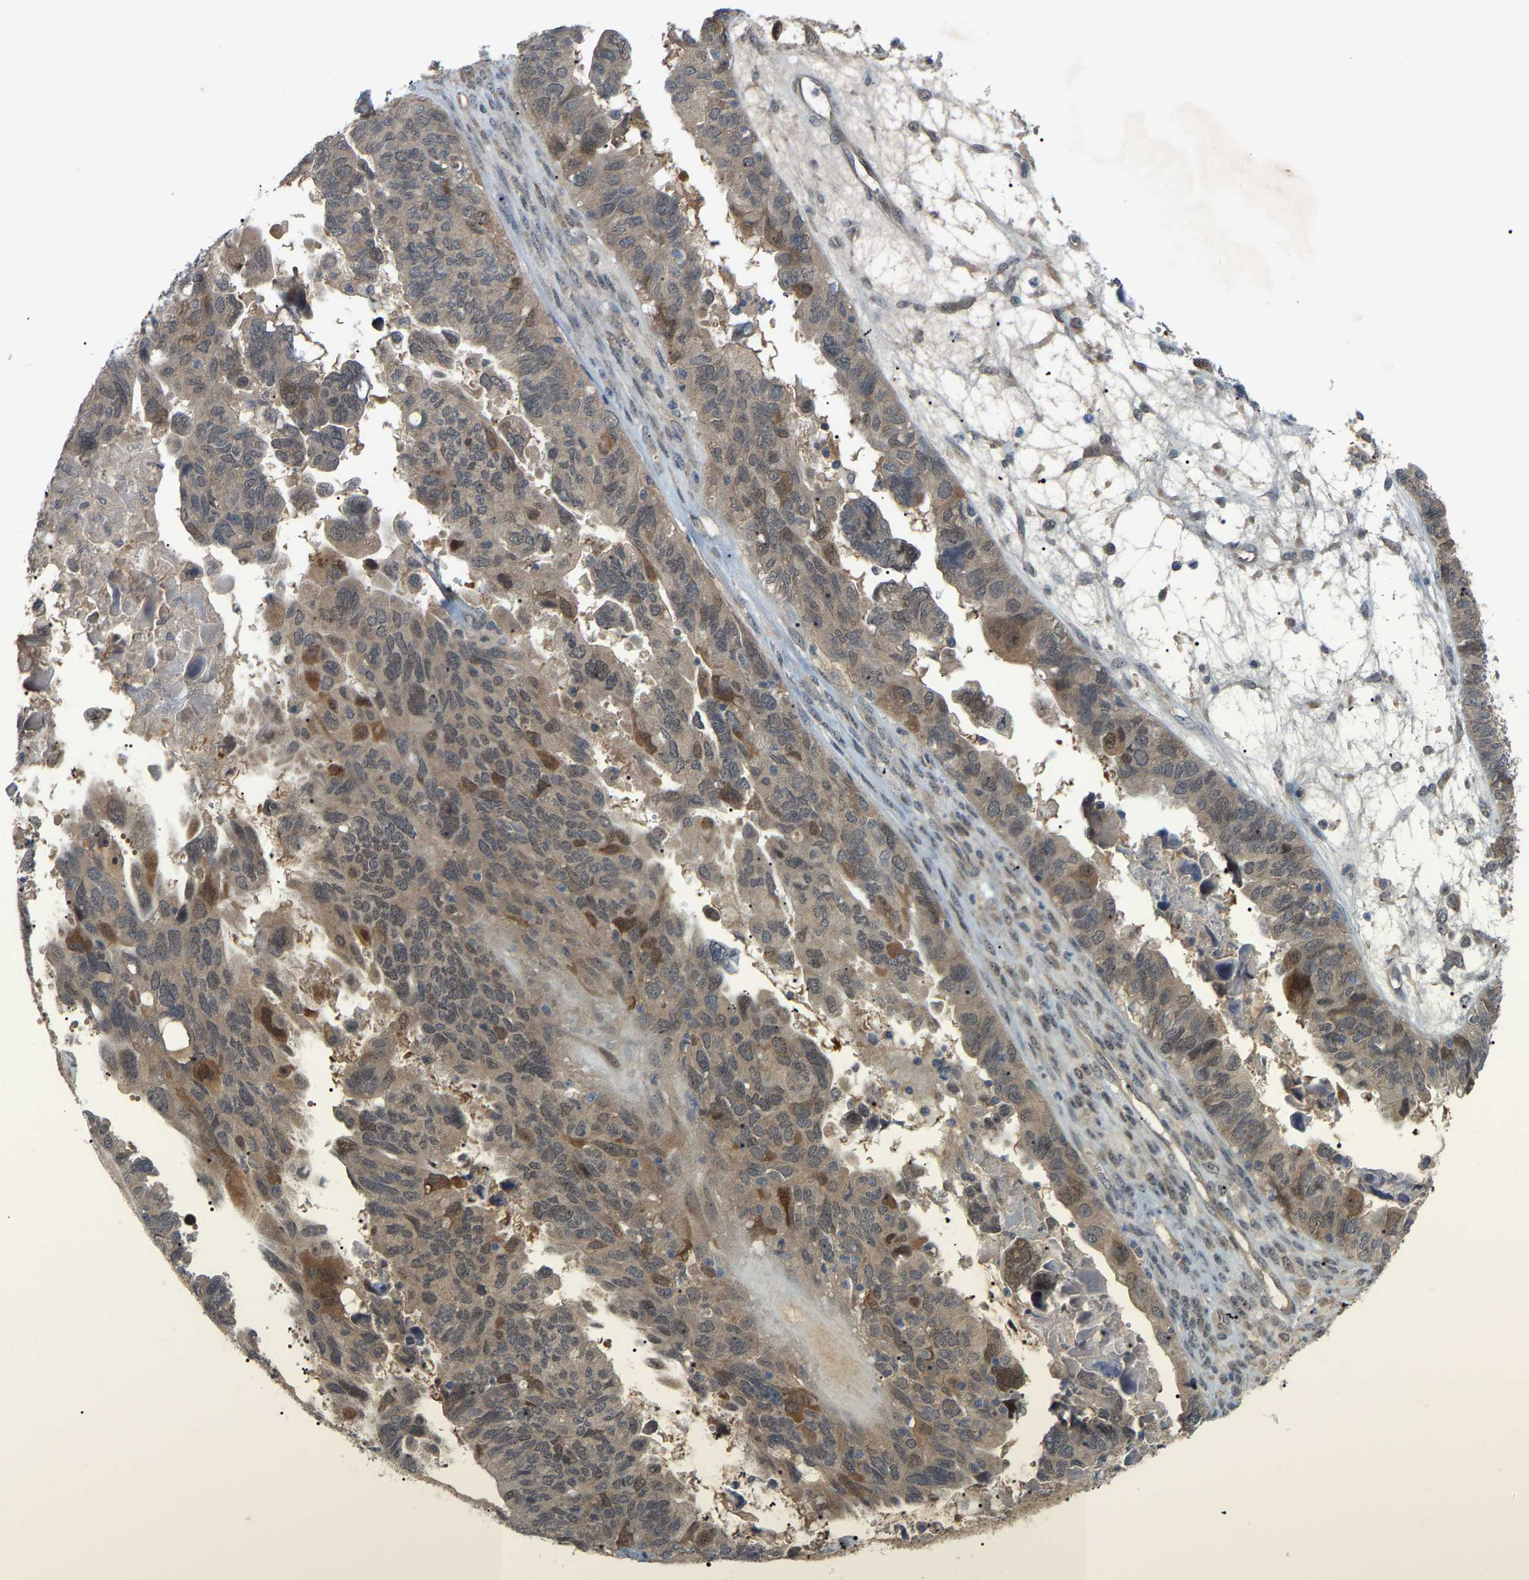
{"staining": {"intensity": "weak", "quantity": ">75%", "location": "cytoplasmic/membranous"}, "tissue": "ovarian cancer", "cell_type": "Tumor cells", "image_type": "cancer", "snomed": [{"axis": "morphology", "description": "Cystadenocarcinoma, serous, NOS"}, {"axis": "topography", "description": "Ovary"}], "caption": "The micrograph reveals a brown stain indicating the presence of a protein in the cytoplasmic/membranous of tumor cells in serous cystadenocarcinoma (ovarian).", "gene": "CROT", "patient": {"sex": "female", "age": 79}}